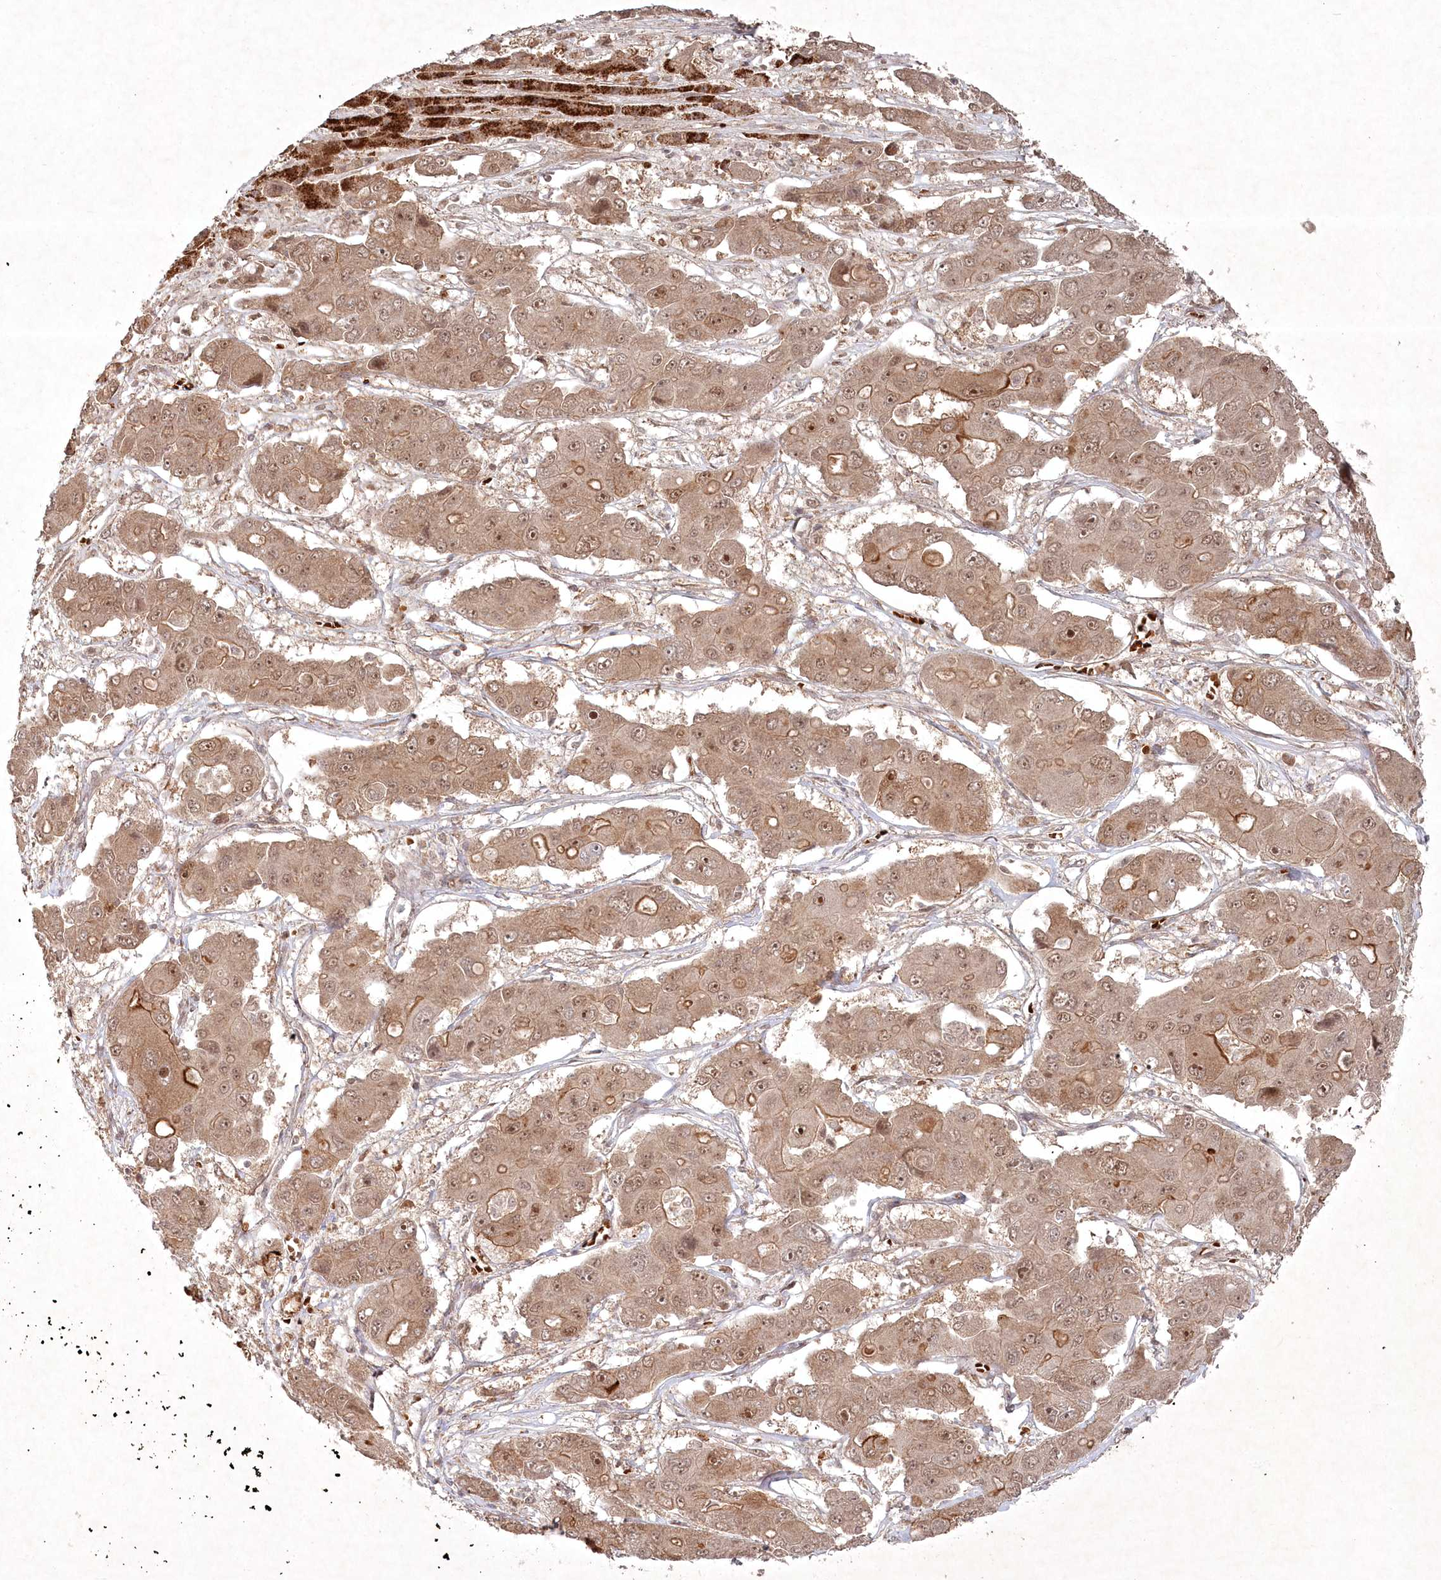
{"staining": {"intensity": "moderate", "quantity": ">75%", "location": "cytoplasmic/membranous,nuclear"}, "tissue": "liver cancer", "cell_type": "Tumor cells", "image_type": "cancer", "snomed": [{"axis": "morphology", "description": "Cholangiocarcinoma"}, {"axis": "topography", "description": "Liver"}], "caption": "Moderate cytoplasmic/membranous and nuclear staining for a protein is appreciated in about >75% of tumor cells of liver cancer (cholangiocarcinoma) using immunohistochemistry.", "gene": "FBXL17", "patient": {"sex": "male", "age": 67}}